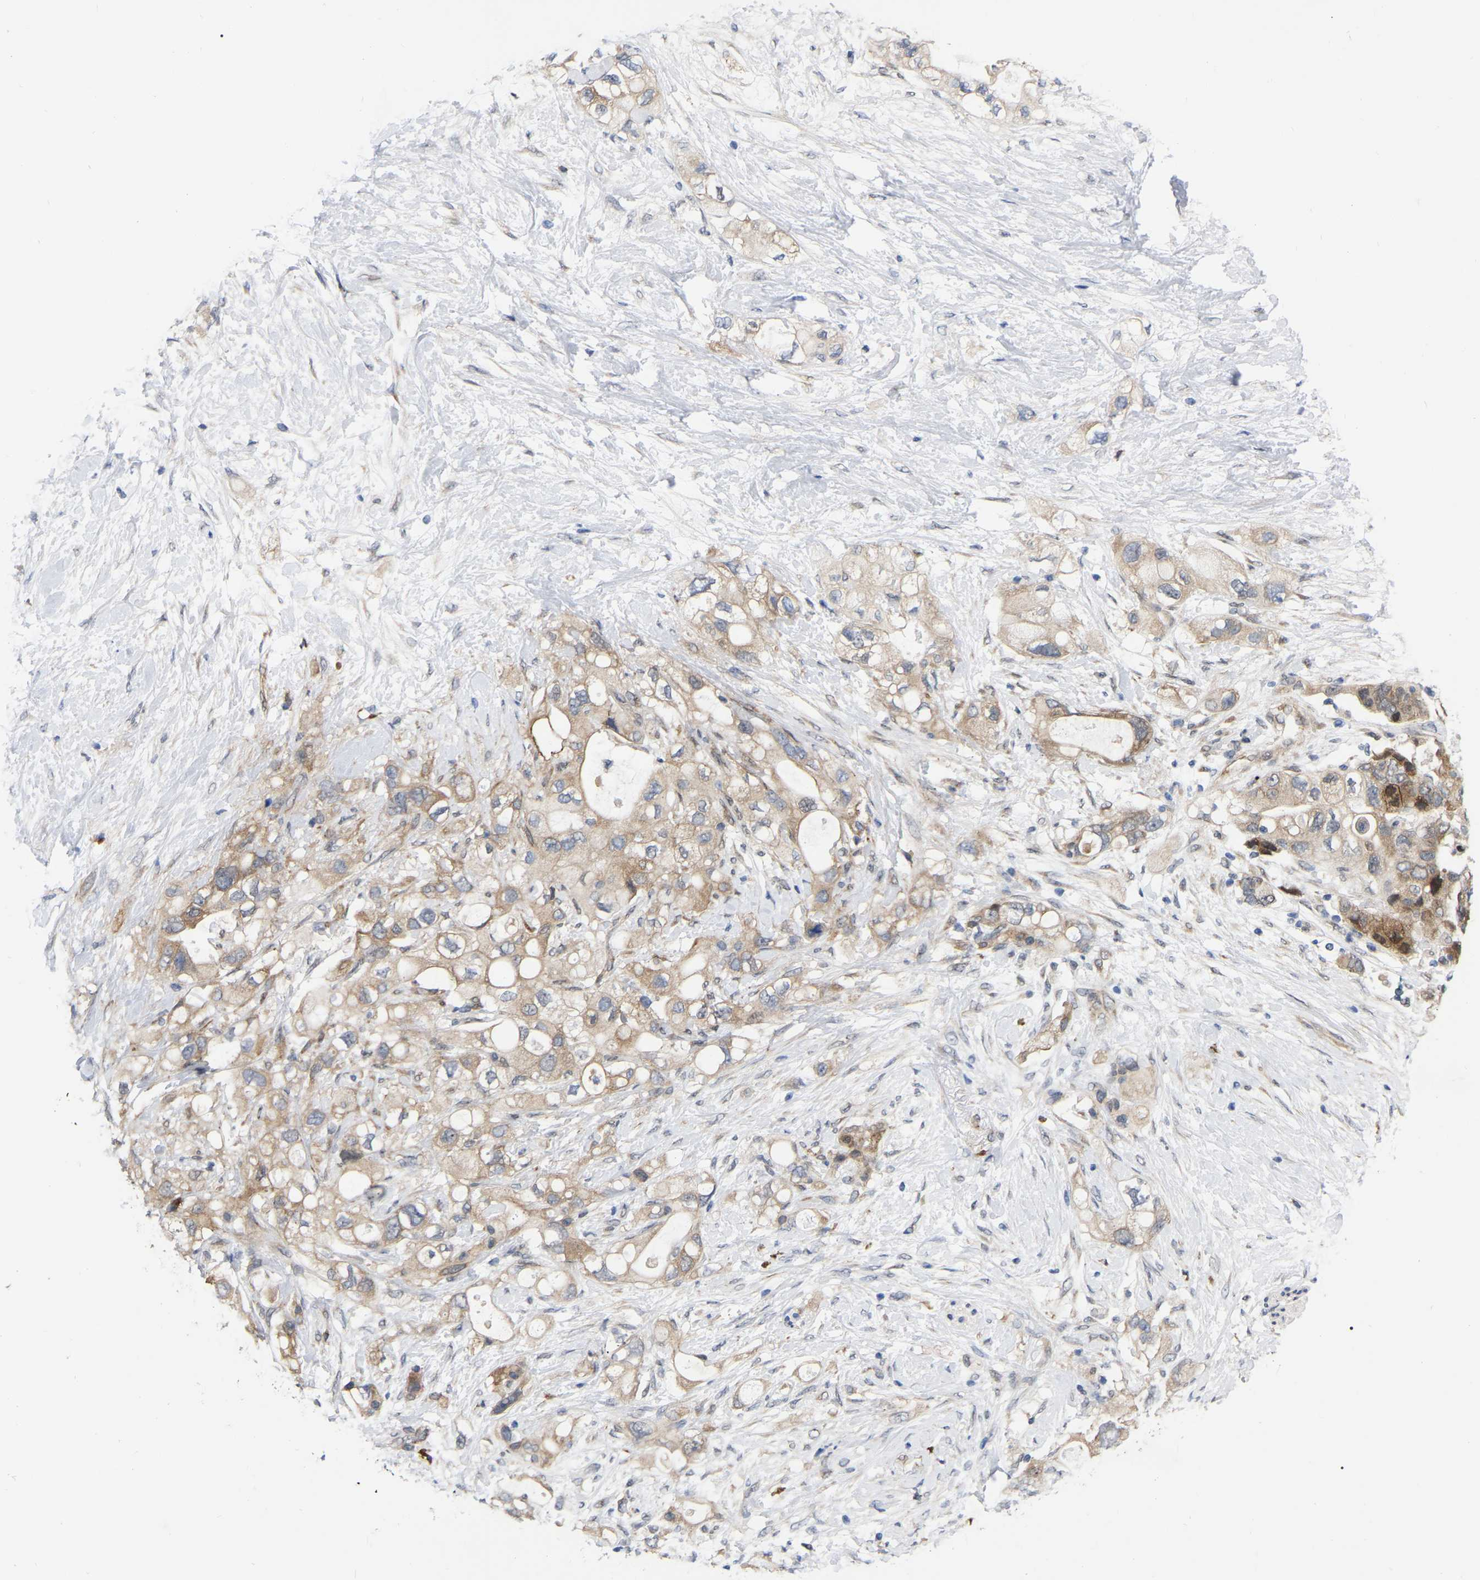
{"staining": {"intensity": "moderate", "quantity": ">75%", "location": "cytoplasmic/membranous"}, "tissue": "pancreatic cancer", "cell_type": "Tumor cells", "image_type": "cancer", "snomed": [{"axis": "morphology", "description": "Adenocarcinoma, NOS"}, {"axis": "topography", "description": "Pancreas"}], "caption": "Pancreatic adenocarcinoma stained for a protein displays moderate cytoplasmic/membranous positivity in tumor cells.", "gene": "UBE4B", "patient": {"sex": "female", "age": 56}}